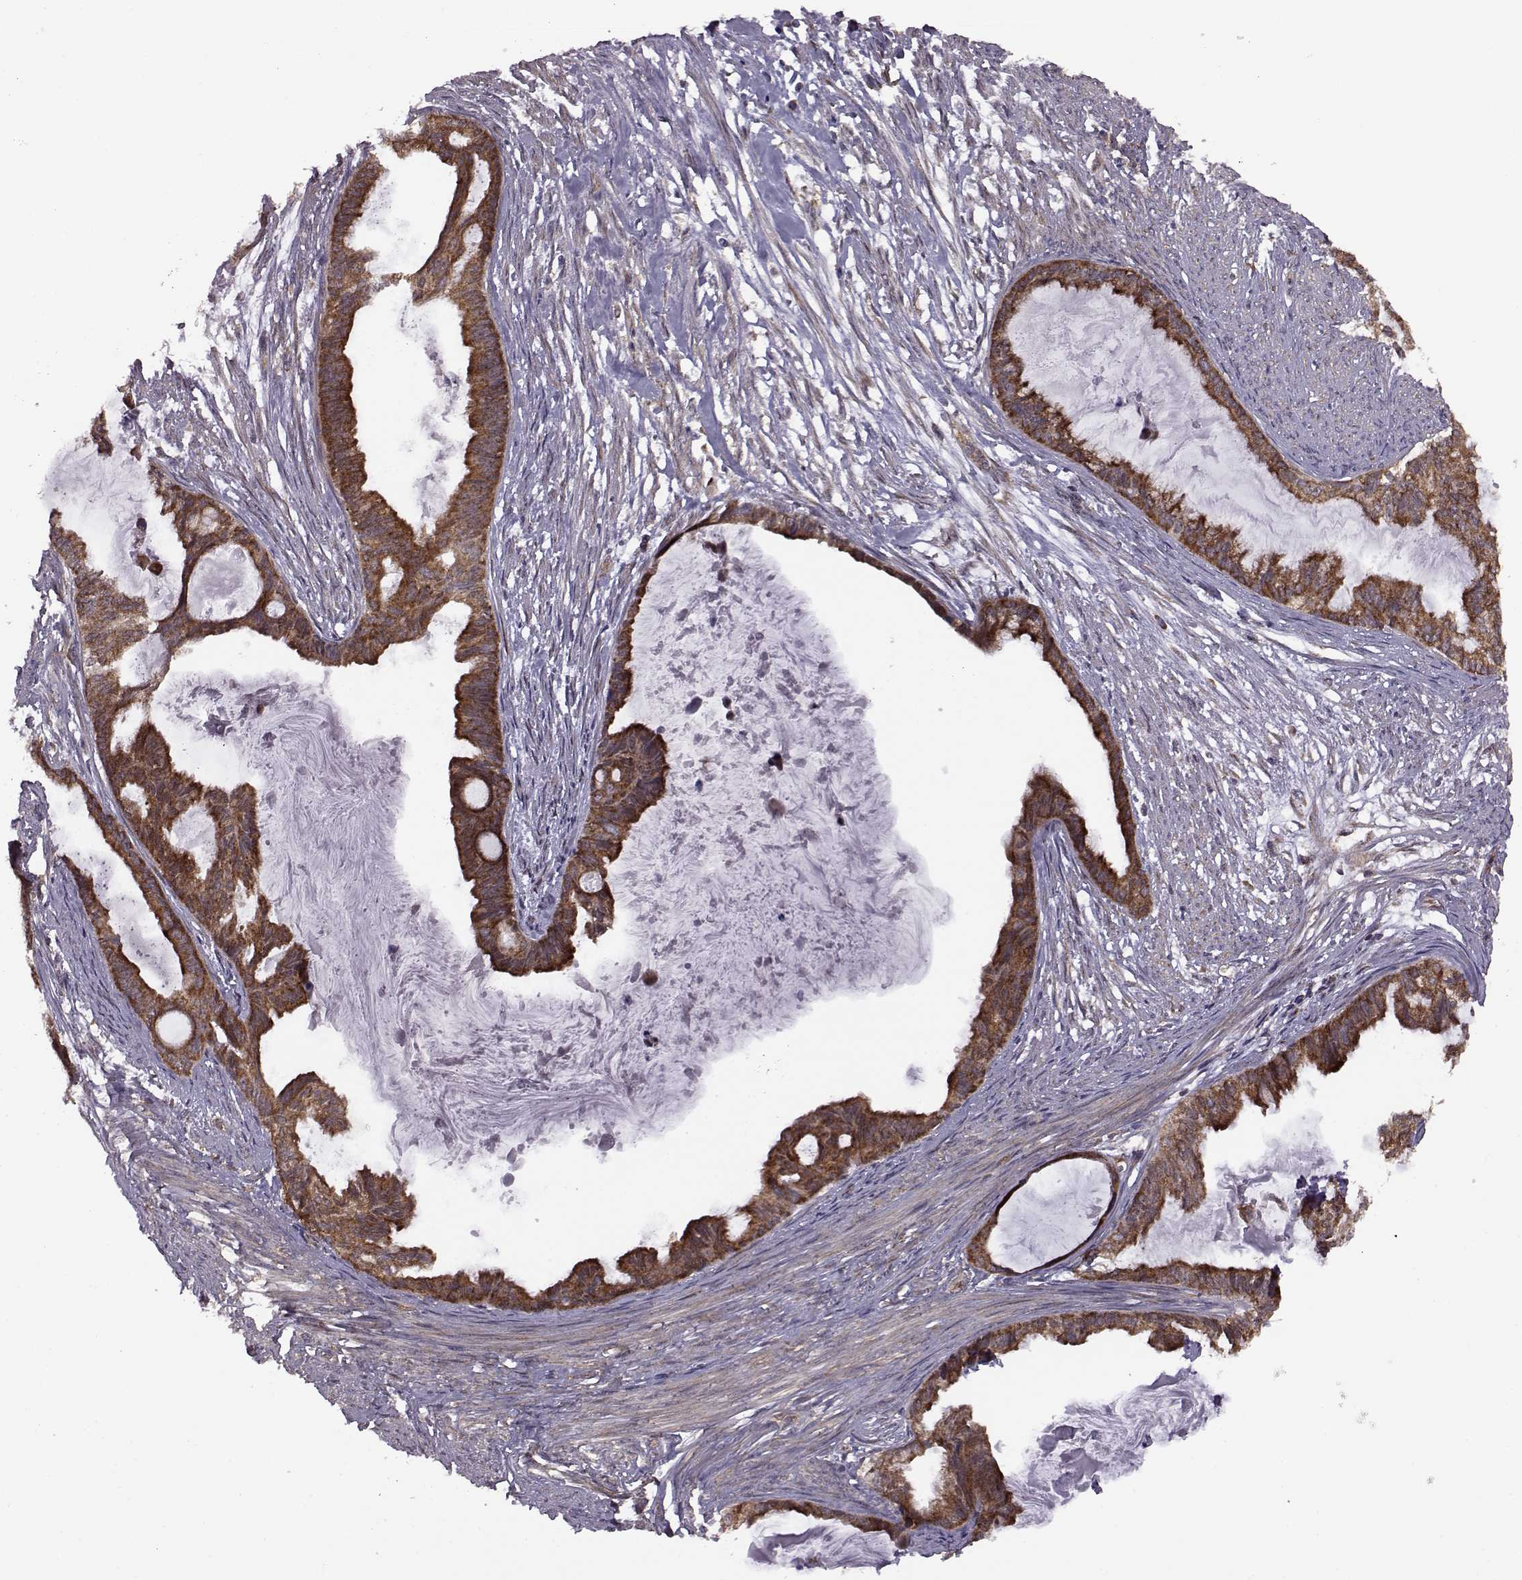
{"staining": {"intensity": "strong", "quantity": ">75%", "location": "cytoplasmic/membranous"}, "tissue": "endometrial cancer", "cell_type": "Tumor cells", "image_type": "cancer", "snomed": [{"axis": "morphology", "description": "Adenocarcinoma, NOS"}, {"axis": "topography", "description": "Endometrium"}], "caption": "A high-resolution image shows immunohistochemistry (IHC) staining of adenocarcinoma (endometrial), which exhibits strong cytoplasmic/membranous expression in approximately >75% of tumor cells.", "gene": "URI1", "patient": {"sex": "female", "age": 86}}